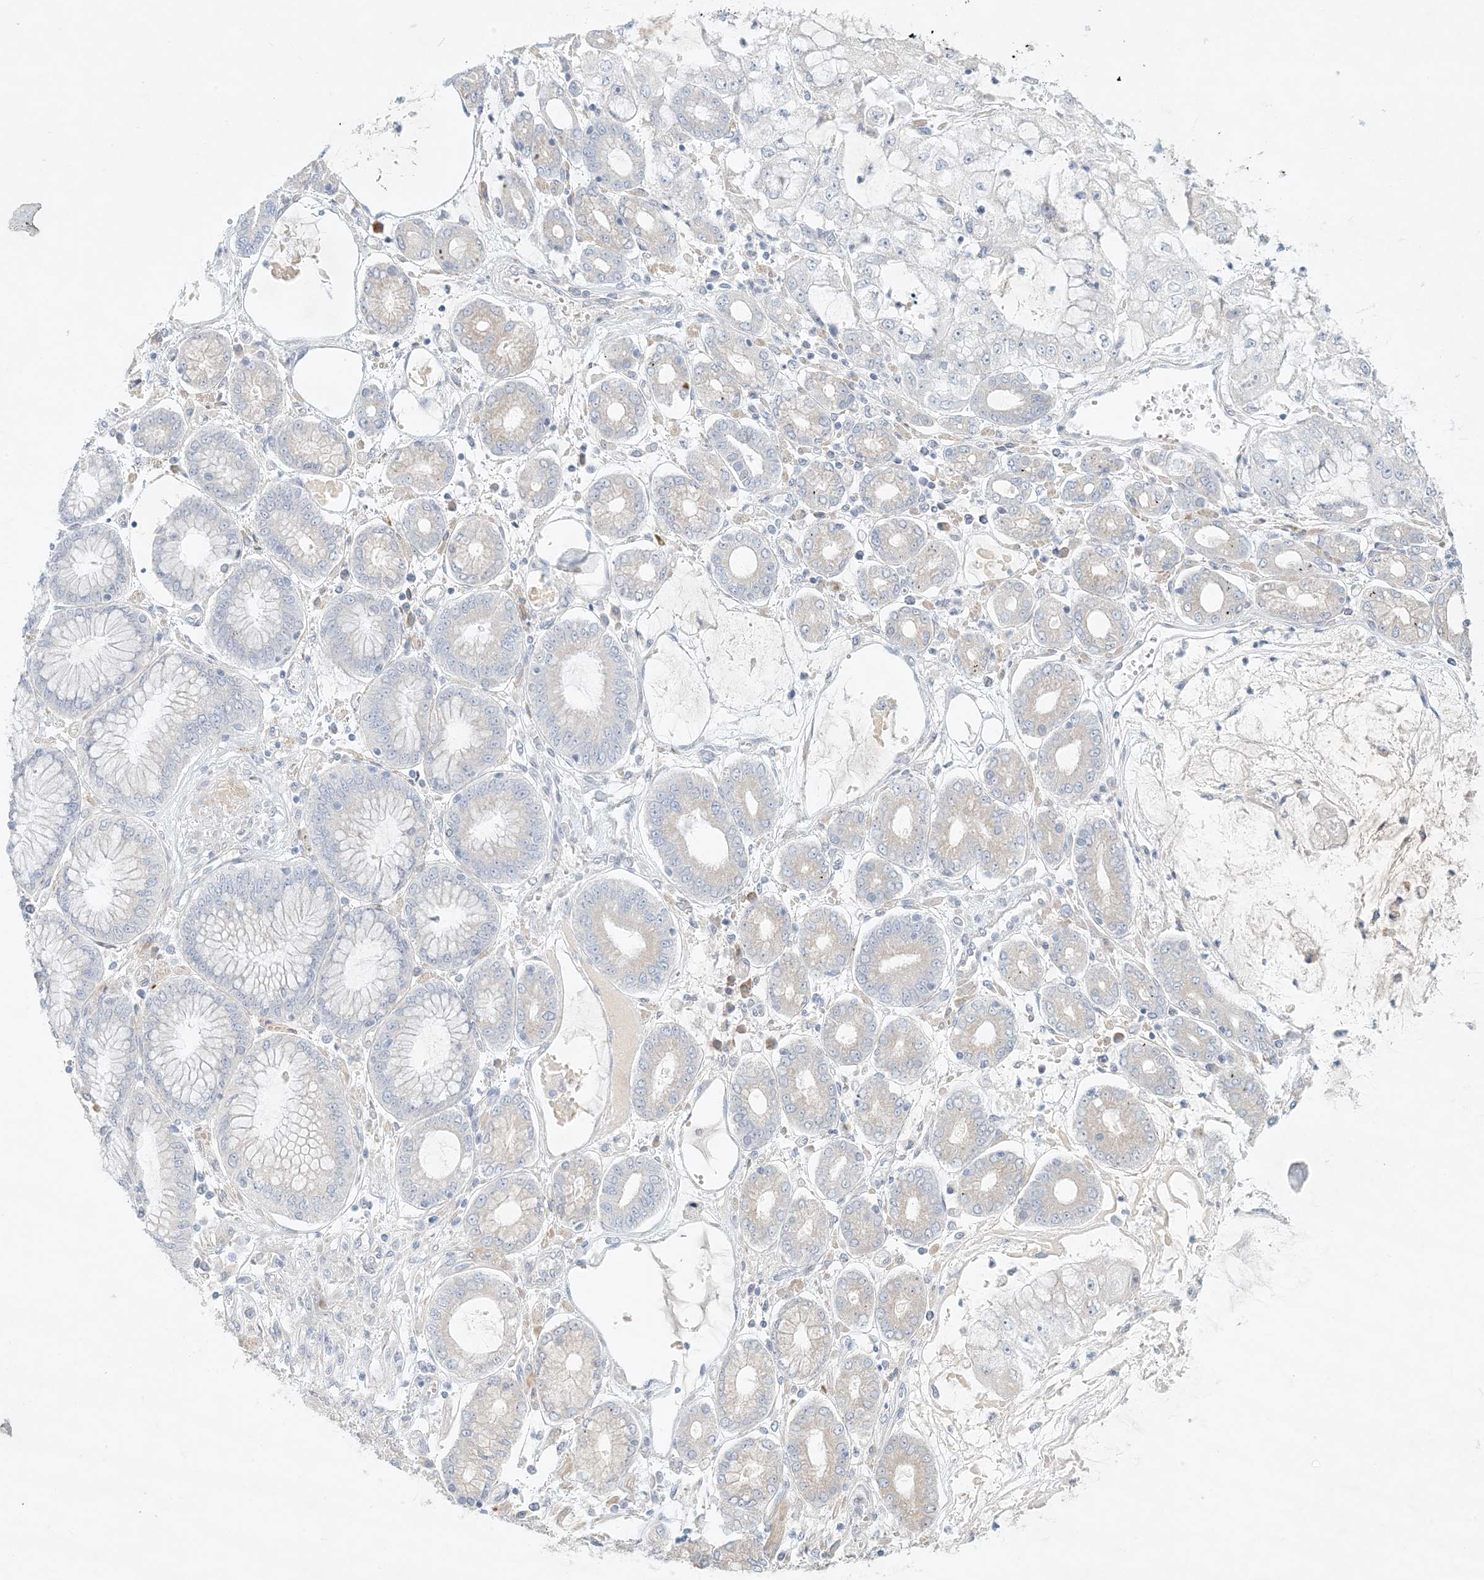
{"staining": {"intensity": "negative", "quantity": "none", "location": "none"}, "tissue": "stomach cancer", "cell_type": "Tumor cells", "image_type": "cancer", "snomed": [{"axis": "morphology", "description": "Adenocarcinoma, NOS"}, {"axis": "topography", "description": "Stomach"}], "caption": "Human stomach adenocarcinoma stained for a protein using immunohistochemistry demonstrates no expression in tumor cells.", "gene": "ZNF385D", "patient": {"sex": "male", "age": 76}}